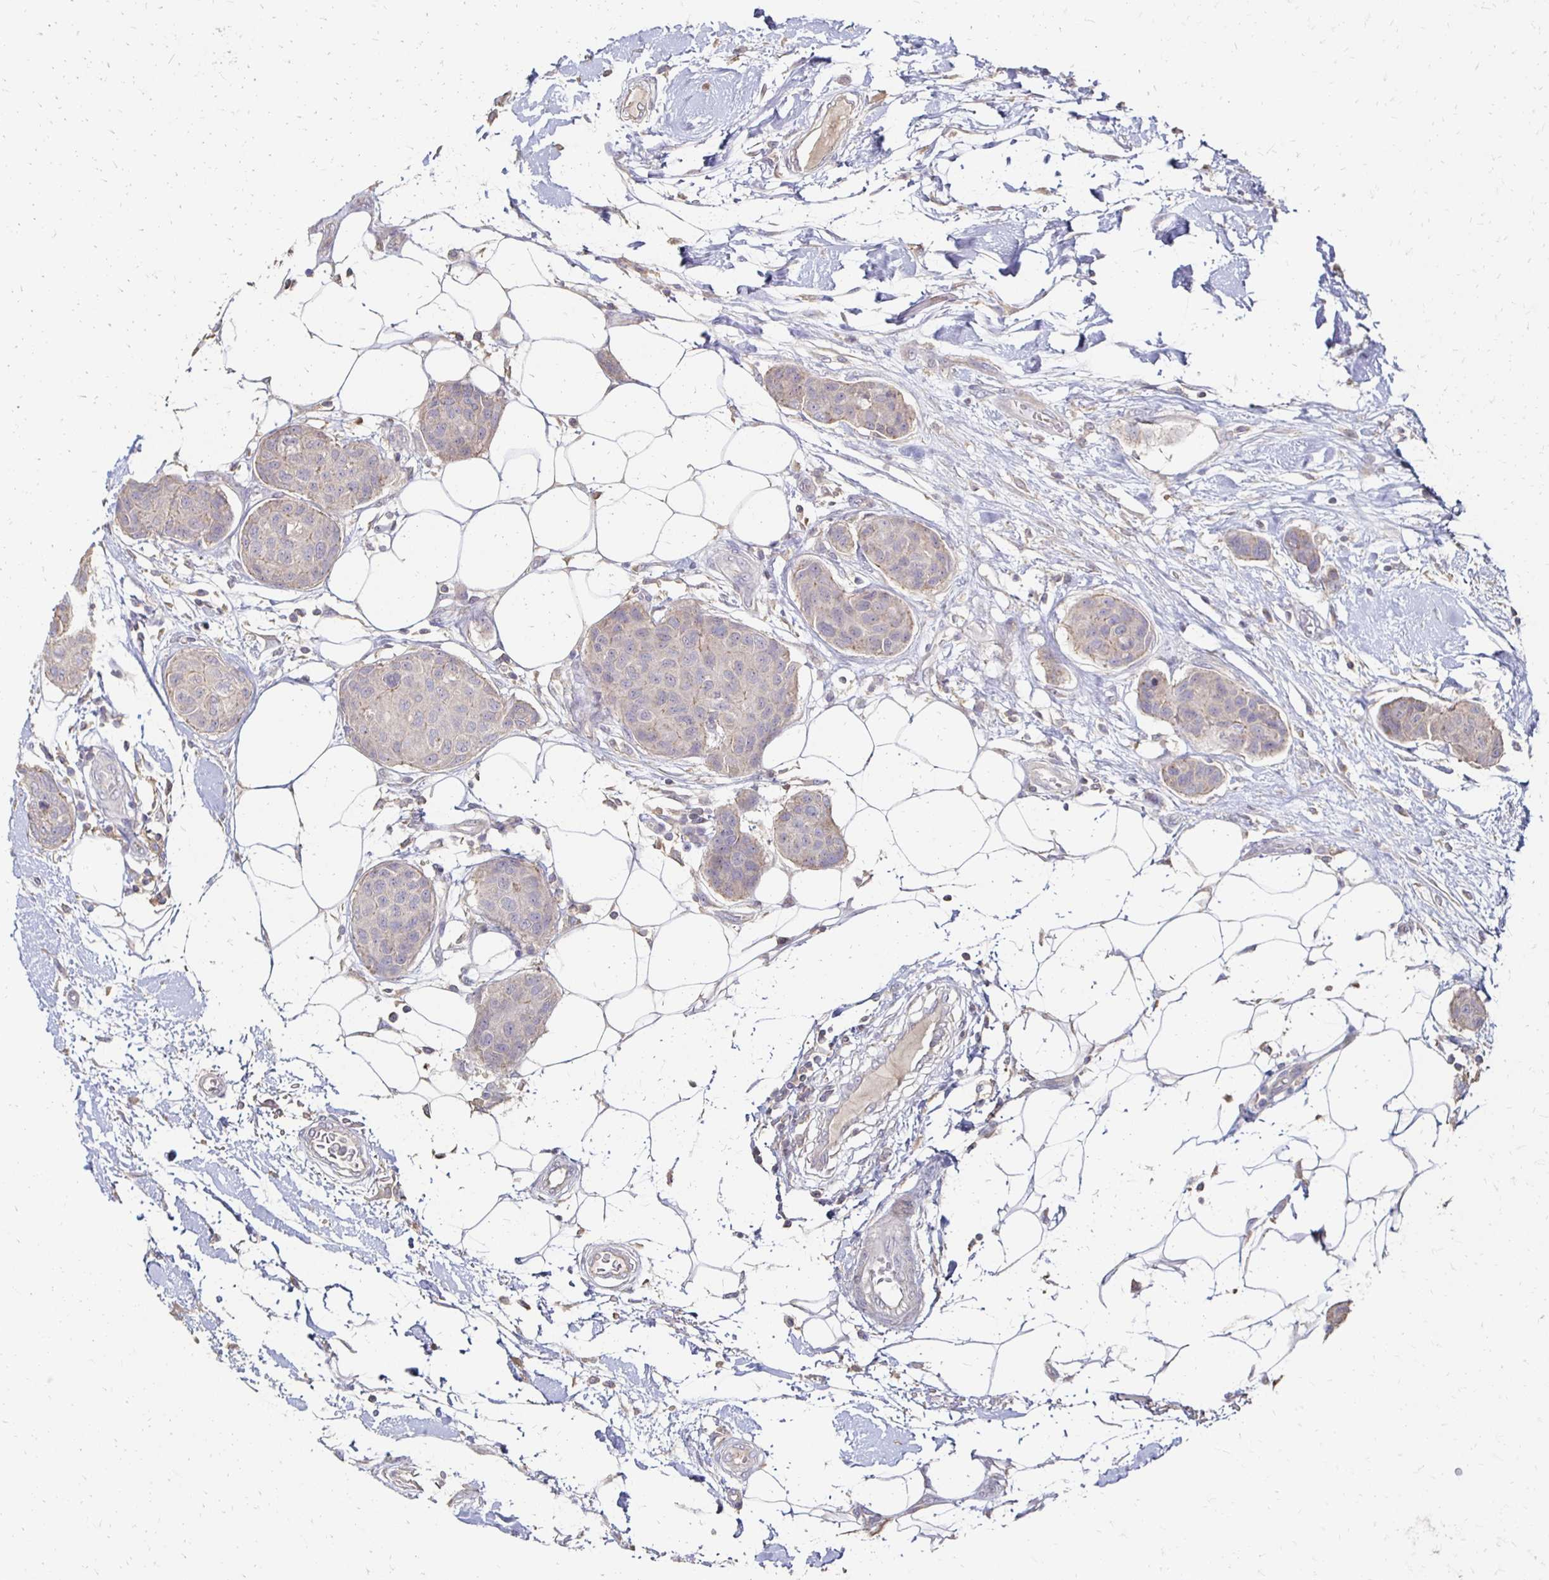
{"staining": {"intensity": "weak", "quantity": "<25%", "location": "cytoplasmic/membranous"}, "tissue": "breast cancer", "cell_type": "Tumor cells", "image_type": "cancer", "snomed": [{"axis": "morphology", "description": "Duct carcinoma"}, {"axis": "topography", "description": "Breast"}, {"axis": "topography", "description": "Lymph node"}], "caption": "This histopathology image is of breast cancer (intraductal carcinoma) stained with immunohistochemistry (IHC) to label a protein in brown with the nuclei are counter-stained blue. There is no staining in tumor cells. (Immunohistochemistry (ihc), brightfield microscopy, high magnification).", "gene": "ZNF727", "patient": {"sex": "female", "age": 80}}